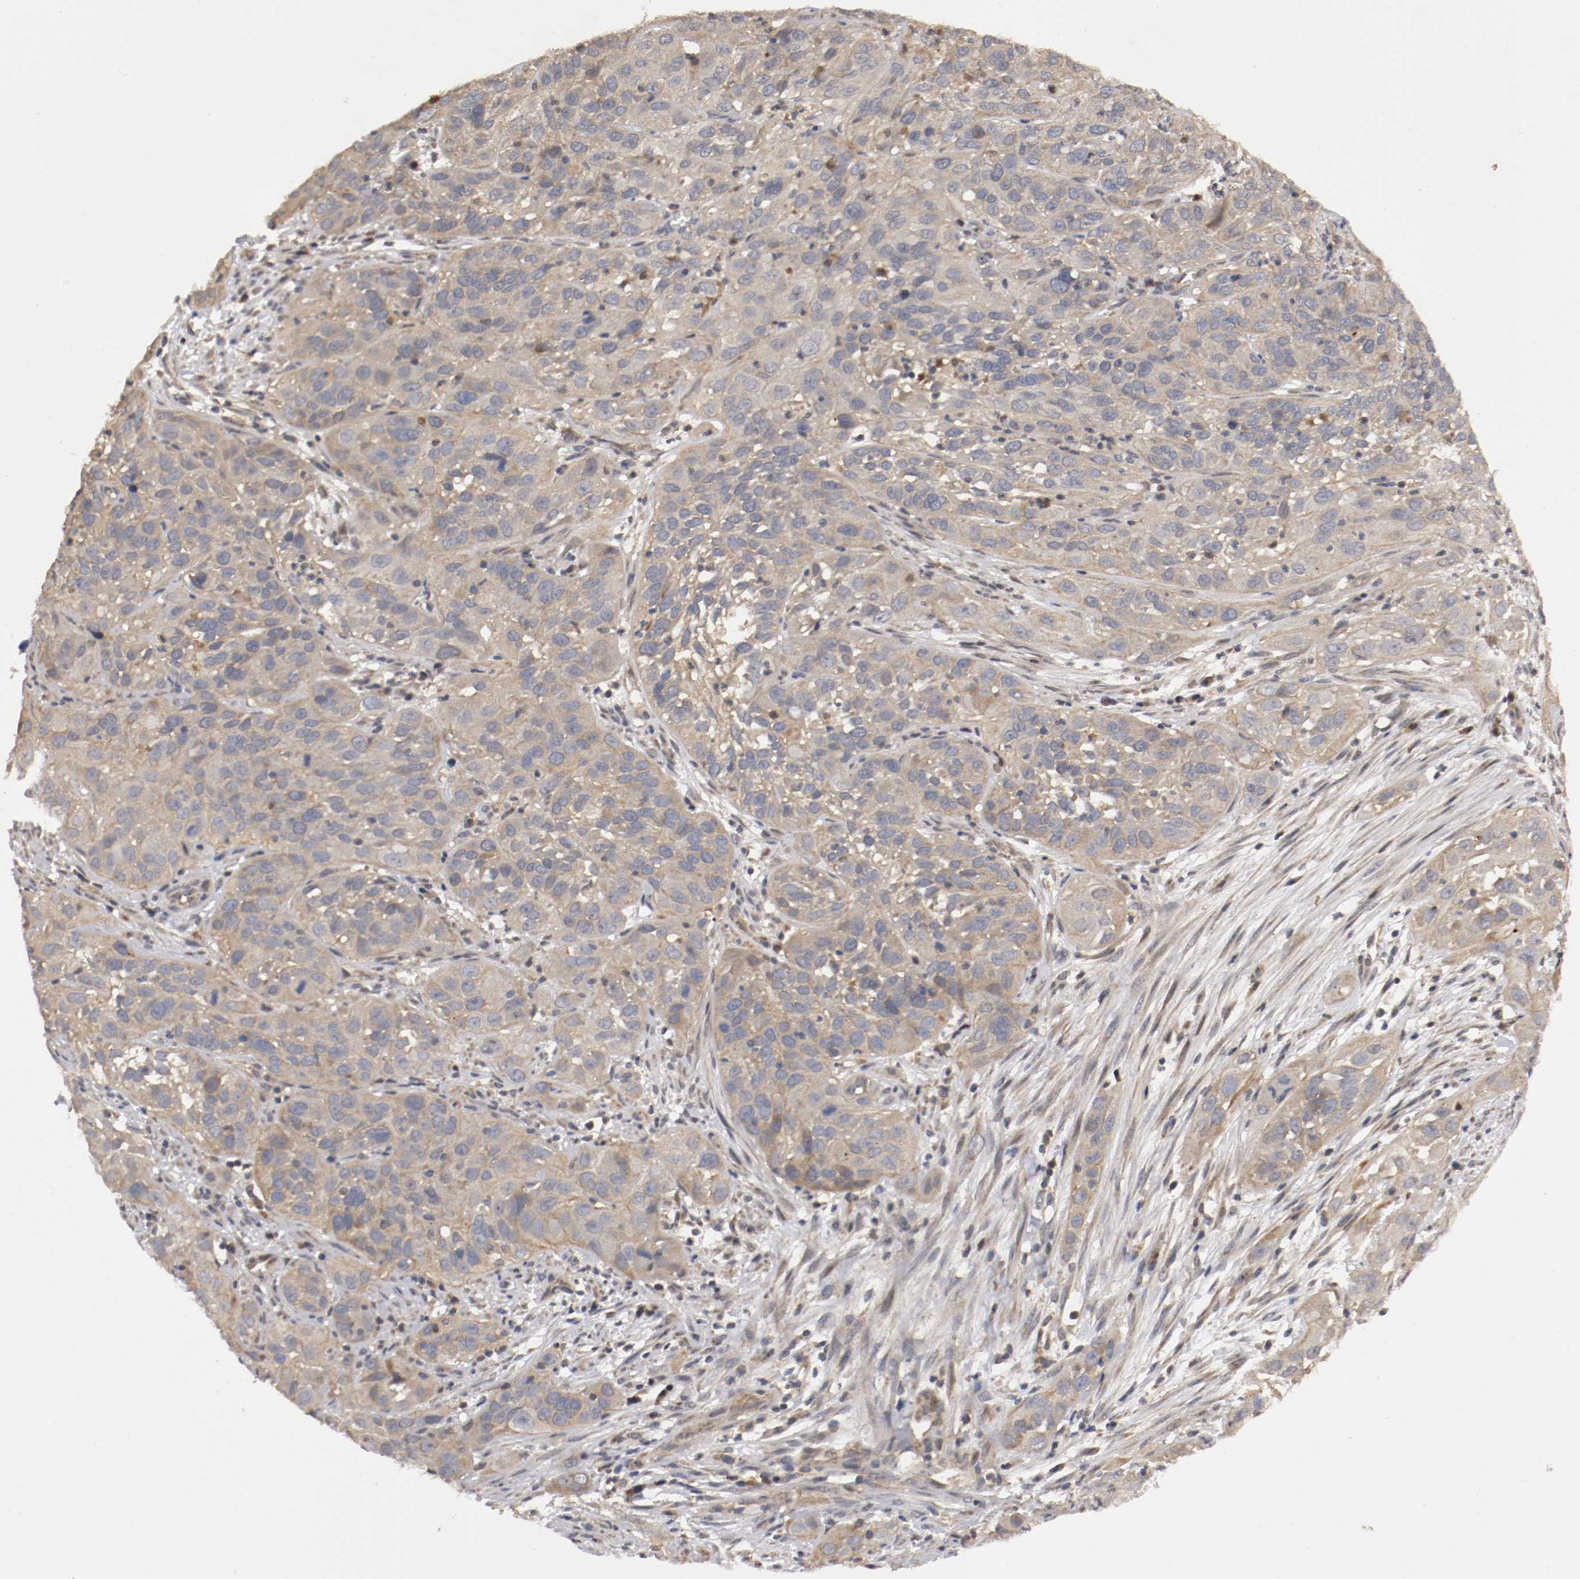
{"staining": {"intensity": "weak", "quantity": ">75%", "location": "cytoplasmic/membranous"}, "tissue": "cervical cancer", "cell_type": "Tumor cells", "image_type": "cancer", "snomed": [{"axis": "morphology", "description": "Squamous cell carcinoma, NOS"}, {"axis": "topography", "description": "Cervix"}], "caption": "A high-resolution image shows immunohistochemistry staining of cervical cancer (squamous cell carcinoma), which displays weak cytoplasmic/membranous staining in approximately >75% of tumor cells.", "gene": "TNFRSF1B", "patient": {"sex": "female", "age": 32}}